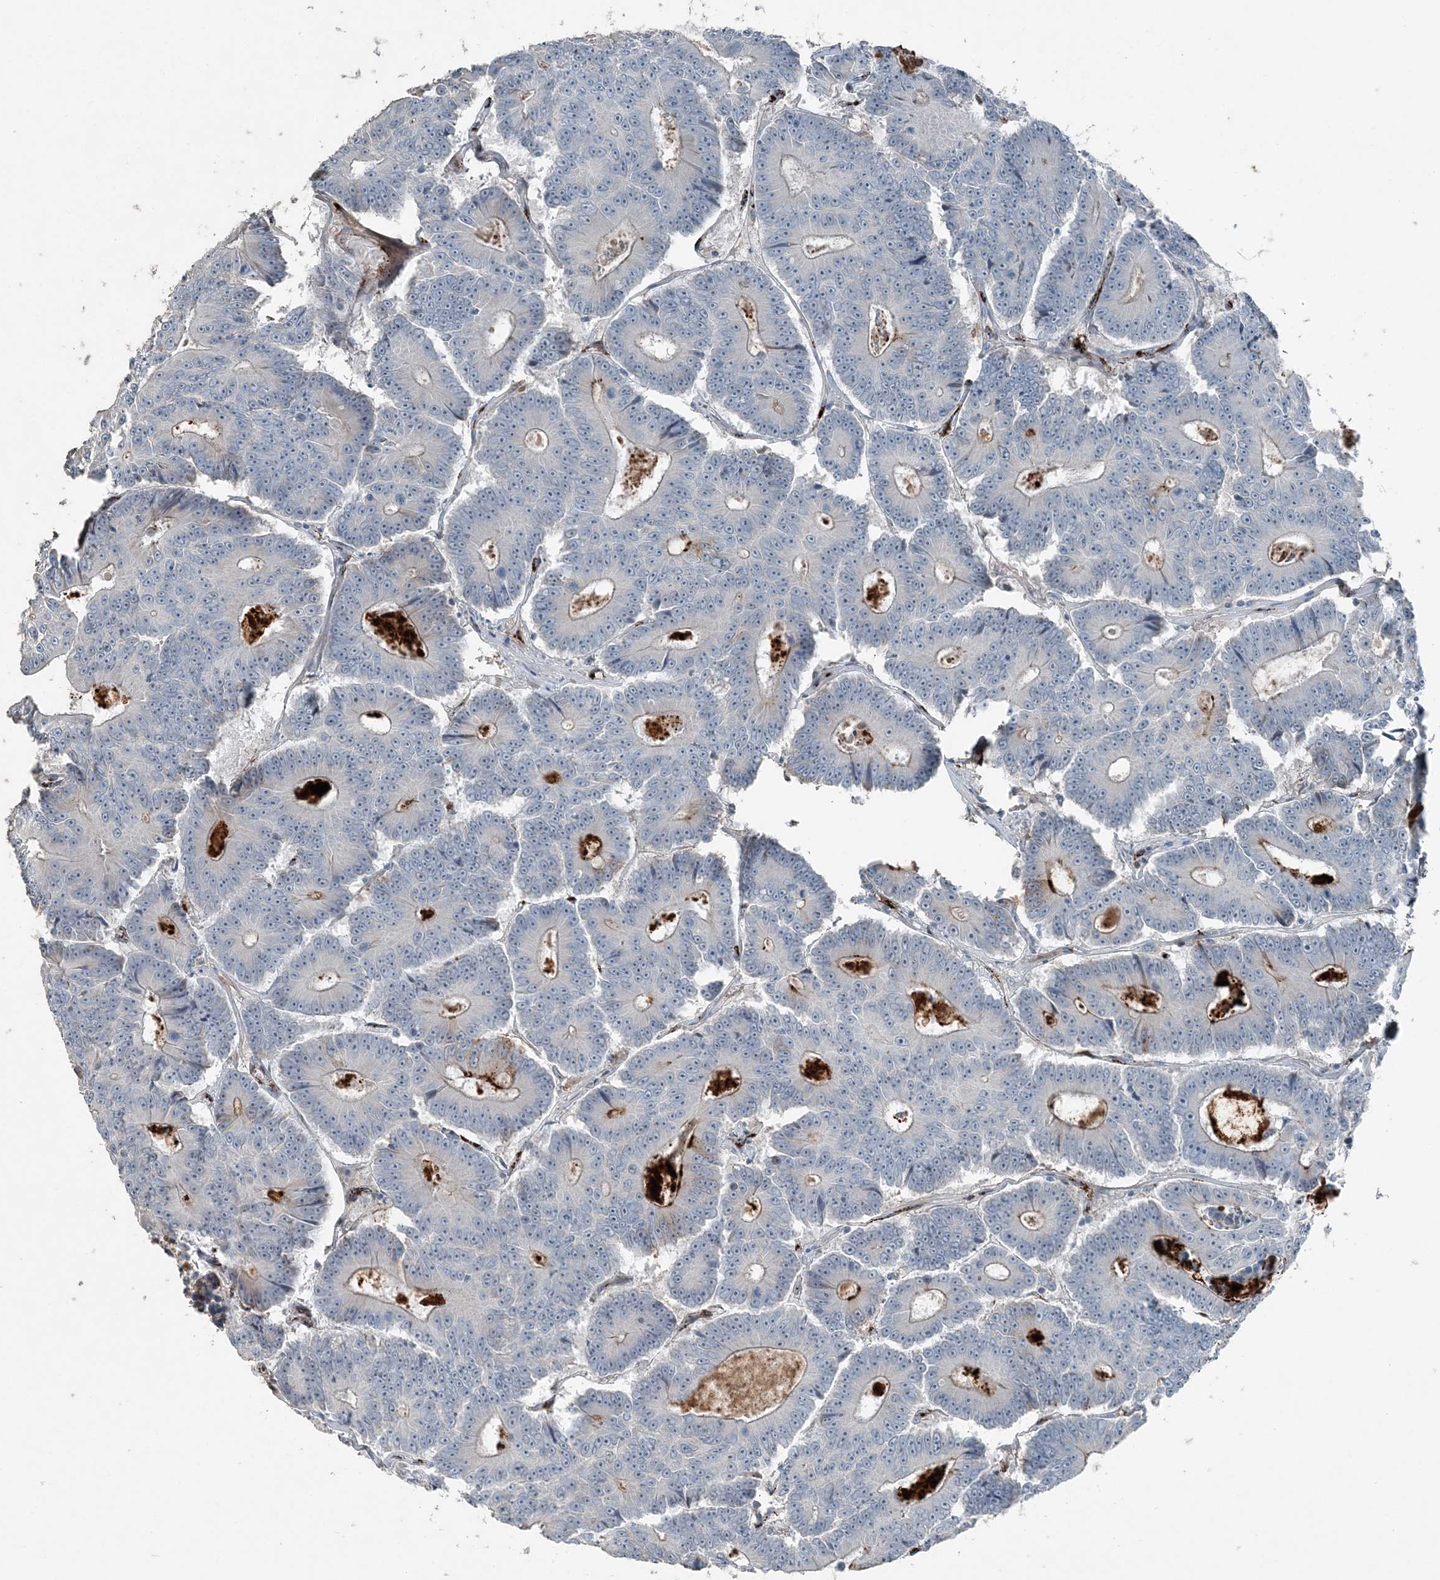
{"staining": {"intensity": "negative", "quantity": "none", "location": "none"}, "tissue": "colorectal cancer", "cell_type": "Tumor cells", "image_type": "cancer", "snomed": [{"axis": "morphology", "description": "Adenocarcinoma, NOS"}, {"axis": "topography", "description": "Colon"}], "caption": "The immunohistochemistry photomicrograph has no significant staining in tumor cells of adenocarcinoma (colorectal) tissue.", "gene": "ELOVL7", "patient": {"sex": "male", "age": 83}}